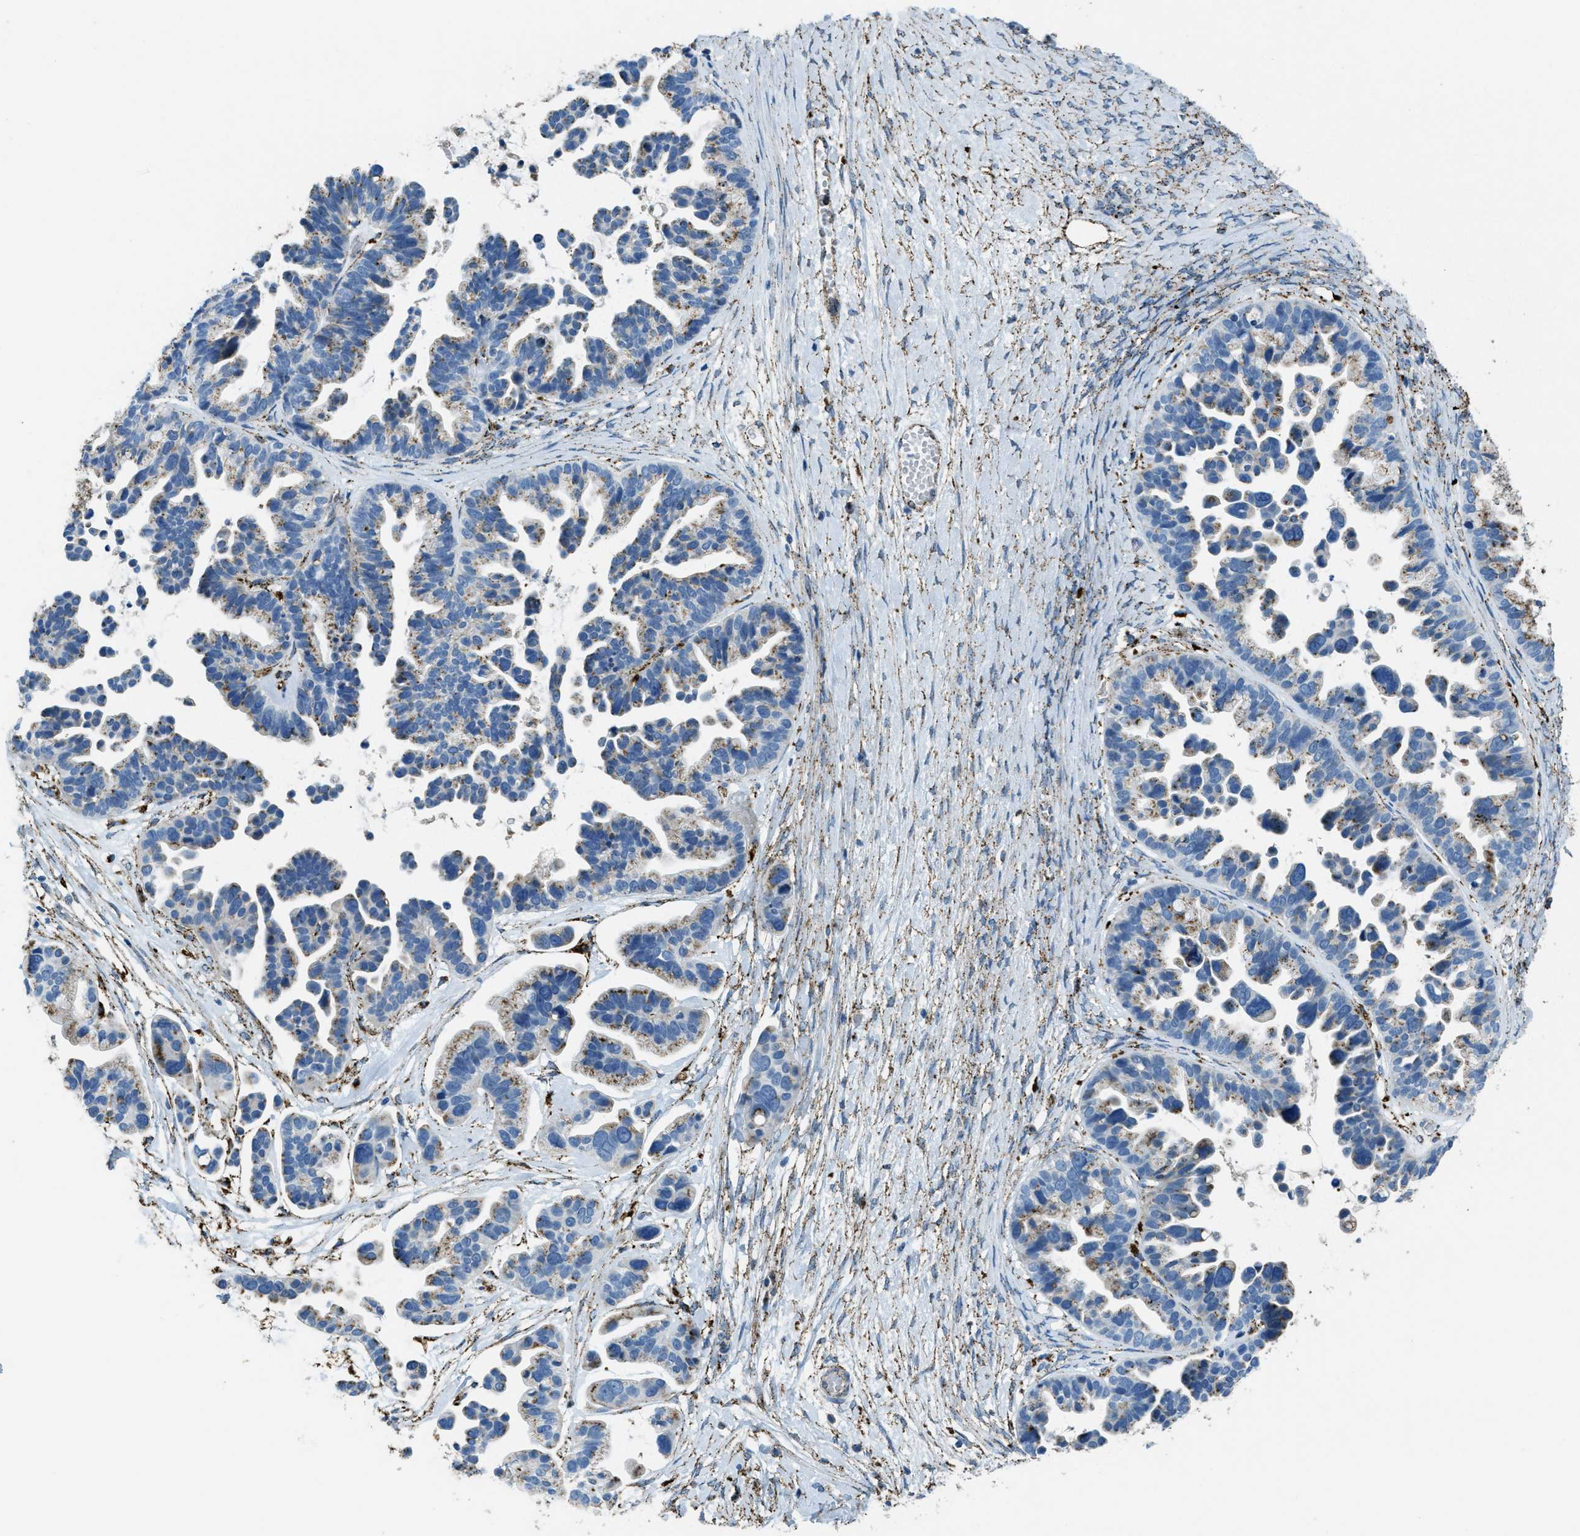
{"staining": {"intensity": "moderate", "quantity": "25%-75%", "location": "cytoplasmic/membranous"}, "tissue": "ovarian cancer", "cell_type": "Tumor cells", "image_type": "cancer", "snomed": [{"axis": "morphology", "description": "Cystadenocarcinoma, serous, NOS"}, {"axis": "topography", "description": "Ovary"}], "caption": "The immunohistochemical stain highlights moderate cytoplasmic/membranous positivity in tumor cells of ovarian cancer (serous cystadenocarcinoma) tissue.", "gene": "SCARB2", "patient": {"sex": "female", "age": 56}}